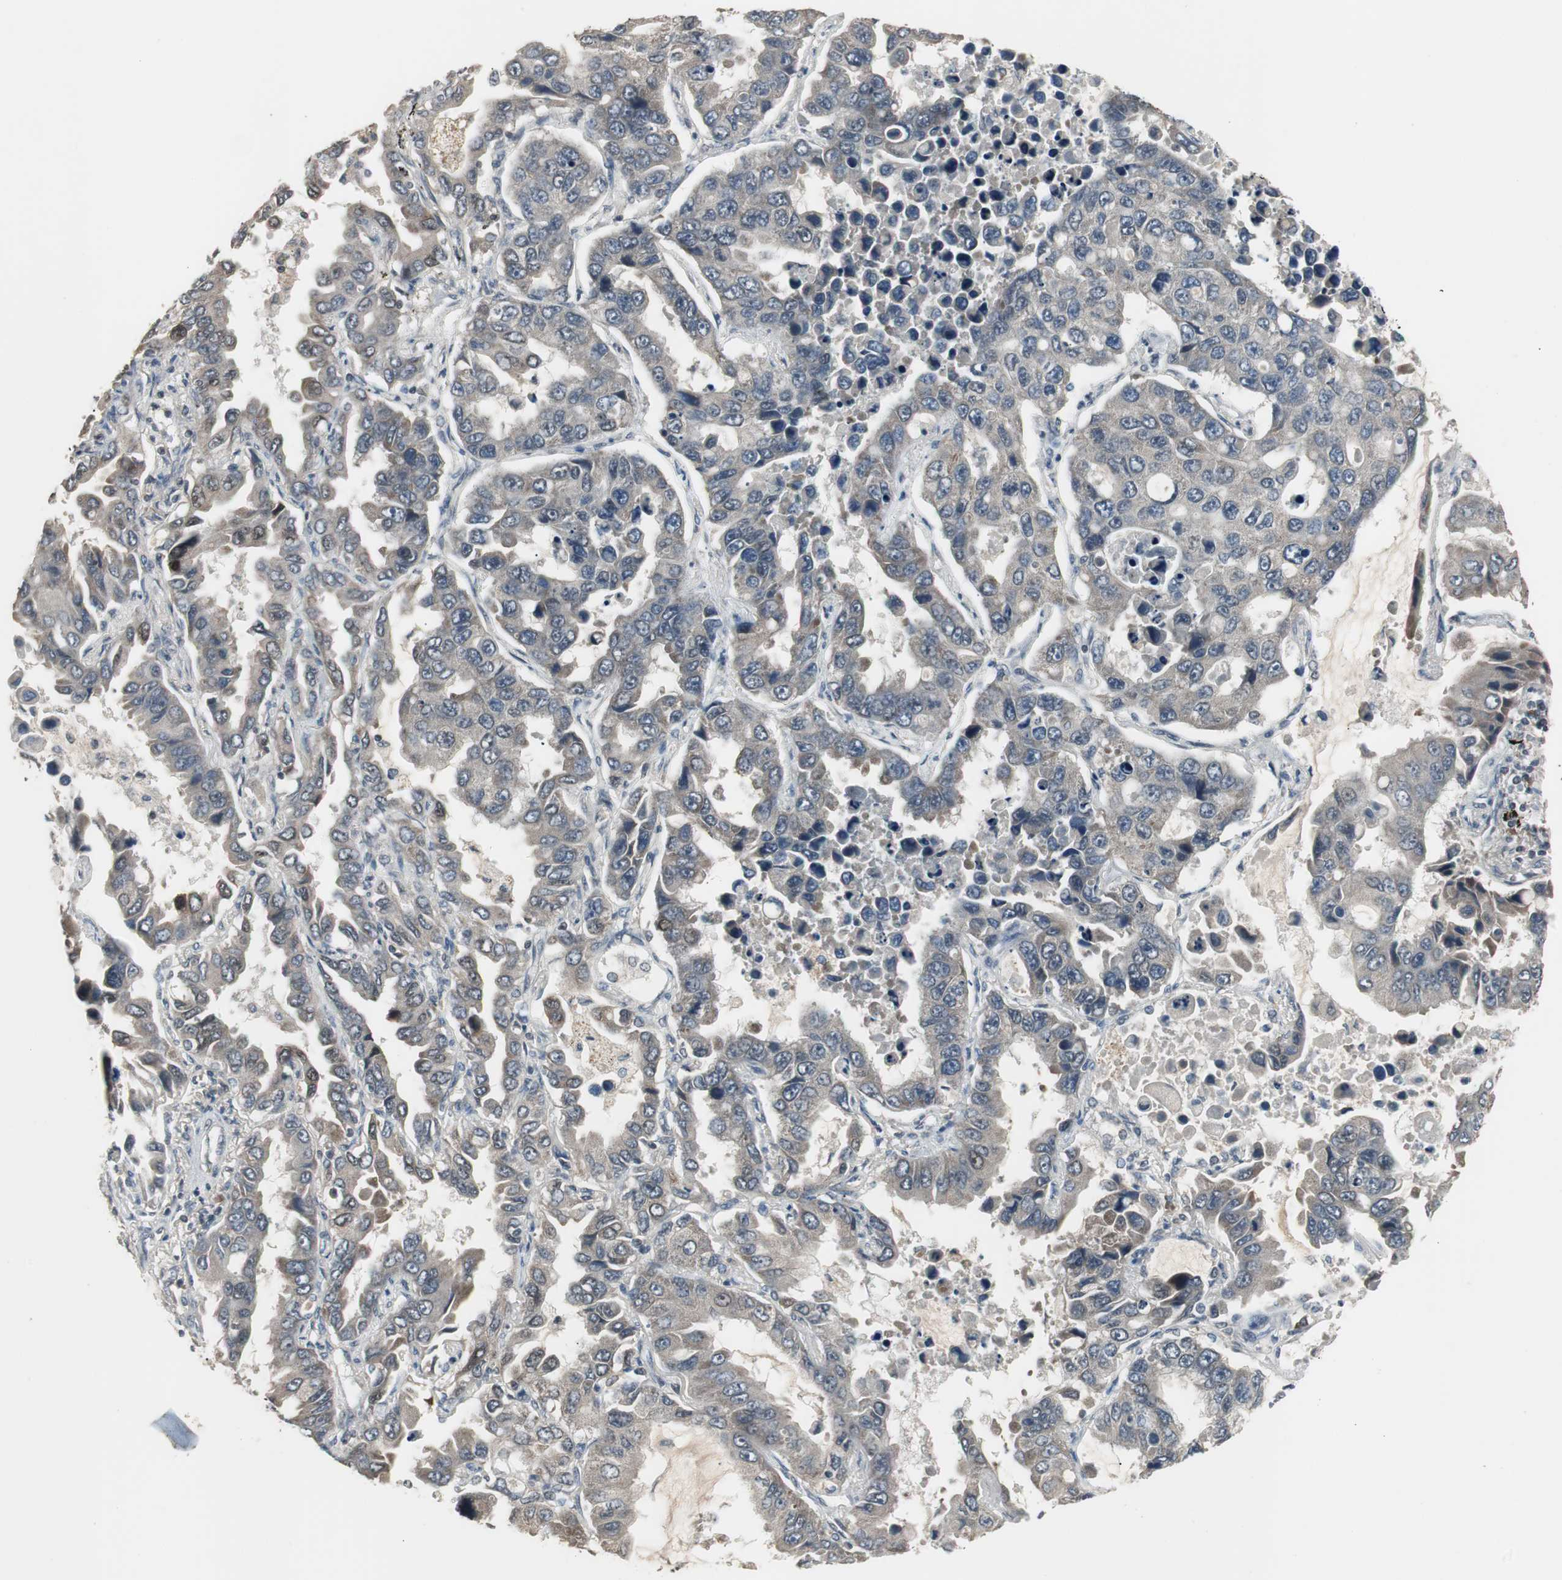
{"staining": {"intensity": "weak", "quantity": ">75%", "location": "cytoplasmic/membranous"}, "tissue": "lung cancer", "cell_type": "Tumor cells", "image_type": "cancer", "snomed": [{"axis": "morphology", "description": "Adenocarcinoma, NOS"}, {"axis": "topography", "description": "Lung"}], "caption": "Immunohistochemical staining of lung cancer exhibits low levels of weak cytoplasmic/membranous protein expression in about >75% of tumor cells.", "gene": "ZMPSTE24", "patient": {"sex": "male", "age": 64}}